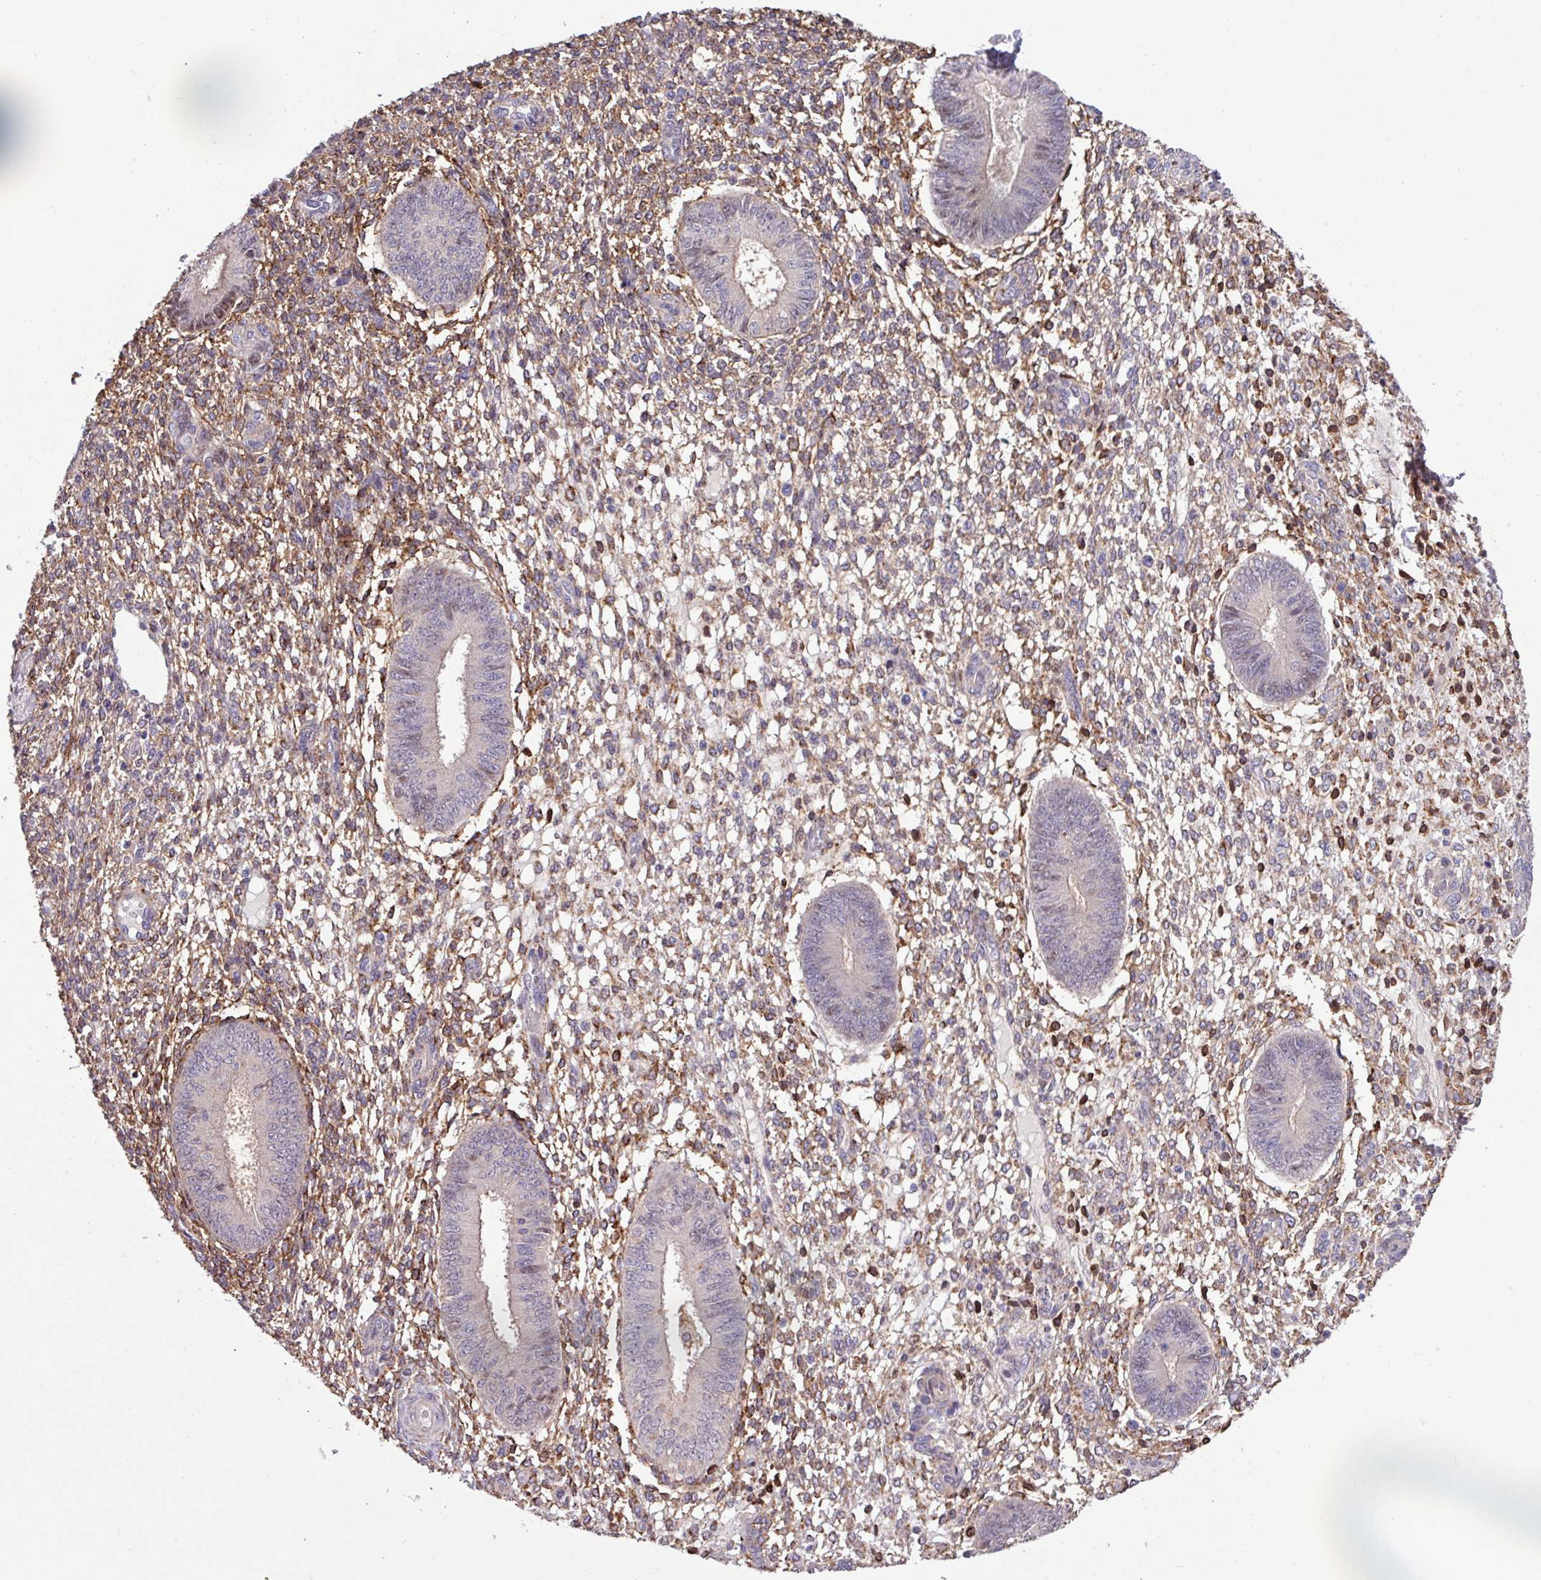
{"staining": {"intensity": "moderate", "quantity": "25%-75%", "location": "cytoplasmic/membranous"}, "tissue": "endometrium", "cell_type": "Cells in endometrial stroma", "image_type": "normal", "snomed": [{"axis": "morphology", "description": "Normal tissue, NOS"}, {"axis": "topography", "description": "Endometrium"}], "caption": "A medium amount of moderate cytoplasmic/membranous staining is appreciated in approximately 25%-75% of cells in endometrial stroma in normal endometrium.", "gene": "RPP25L", "patient": {"sex": "female", "age": 49}}